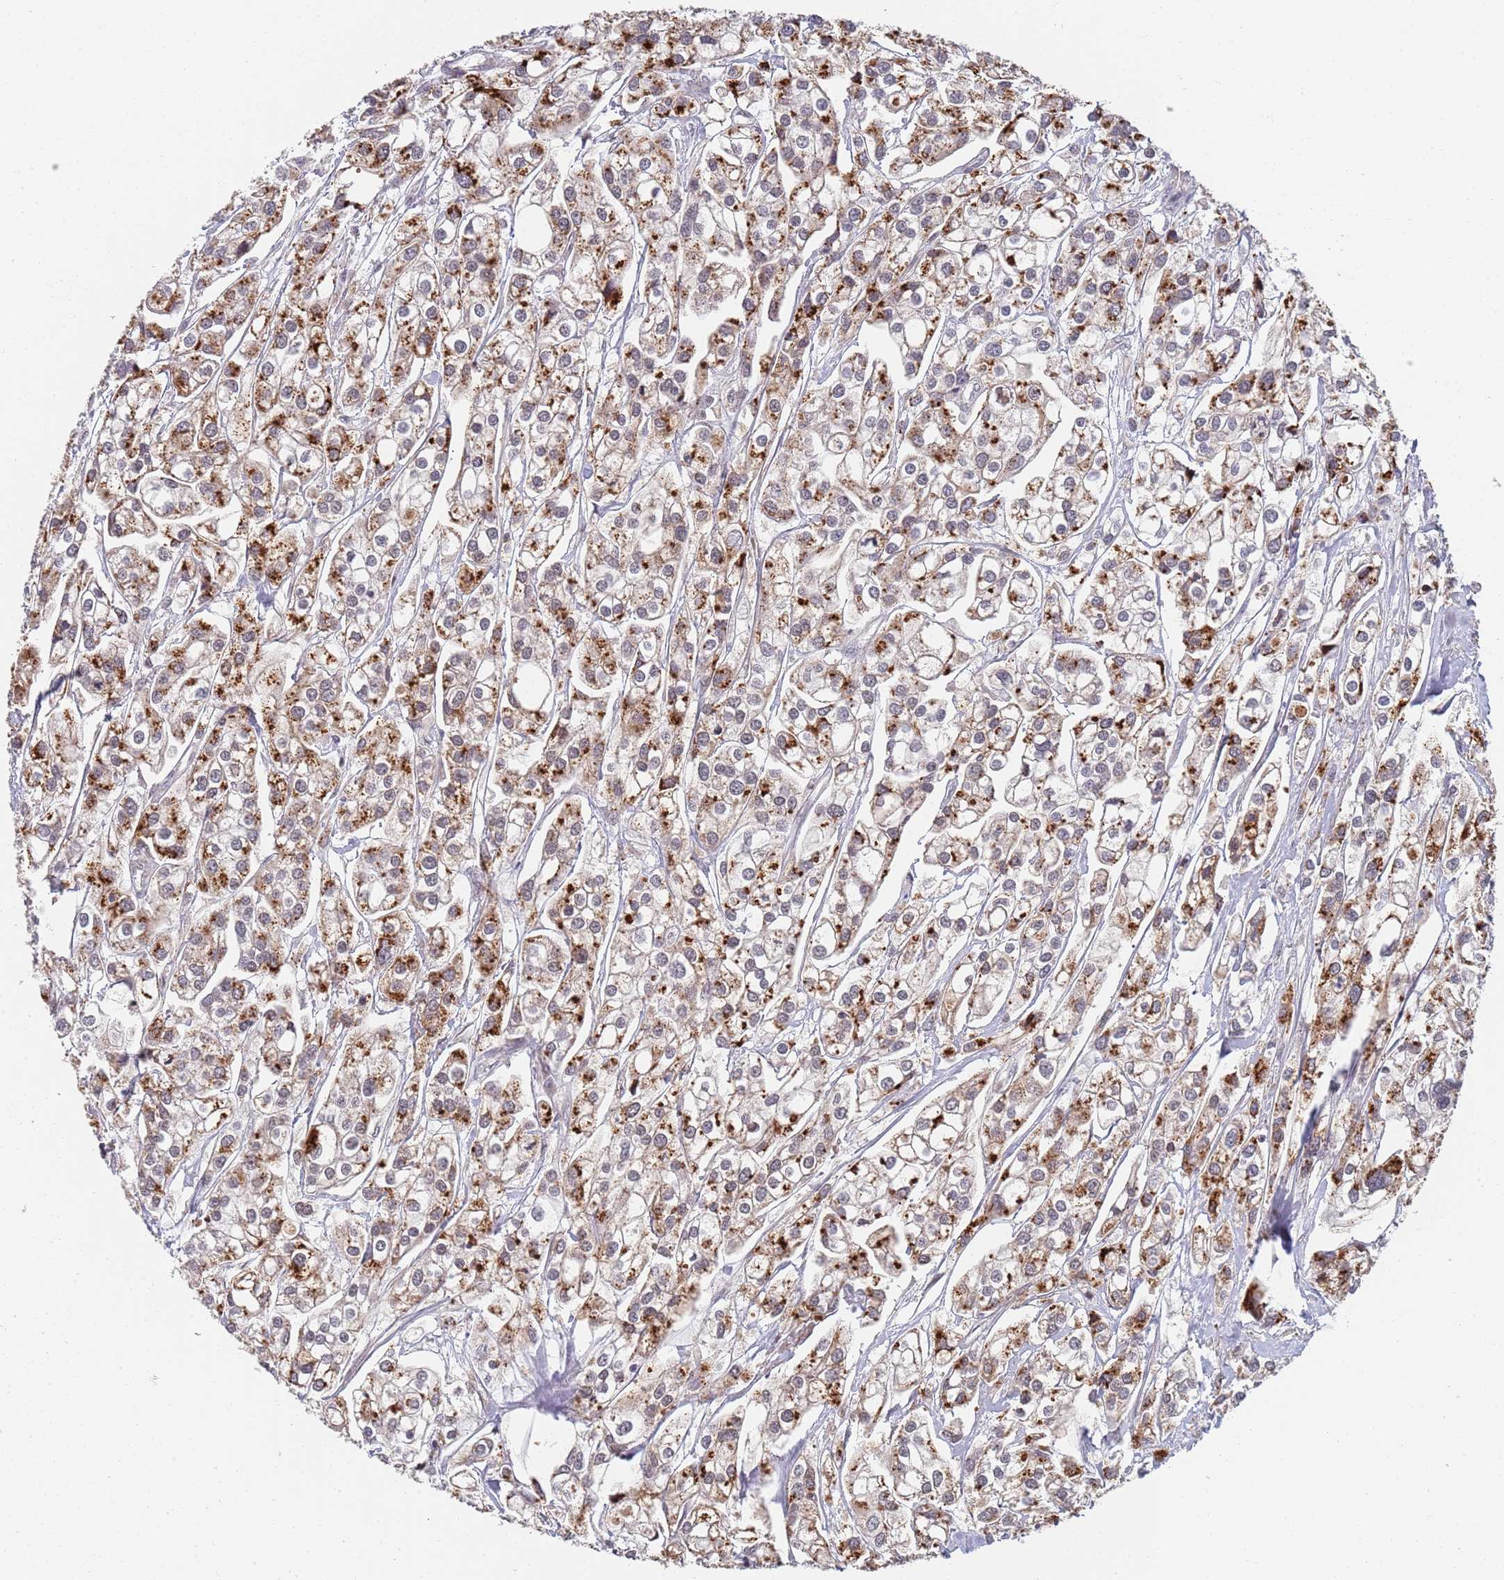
{"staining": {"intensity": "strong", "quantity": "25%-75%", "location": "cytoplasmic/membranous"}, "tissue": "urothelial cancer", "cell_type": "Tumor cells", "image_type": "cancer", "snomed": [{"axis": "morphology", "description": "Urothelial carcinoma, High grade"}, {"axis": "topography", "description": "Urinary bladder"}], "caption": "Human urothelial cancer stained with a brown dye demonstrates strong cytoplasmic/membranous positive expression in approximately 25%-75% of tumor cells.", "gene": "B4GALT4", "patient": {"sex": "male", "age": 67}}